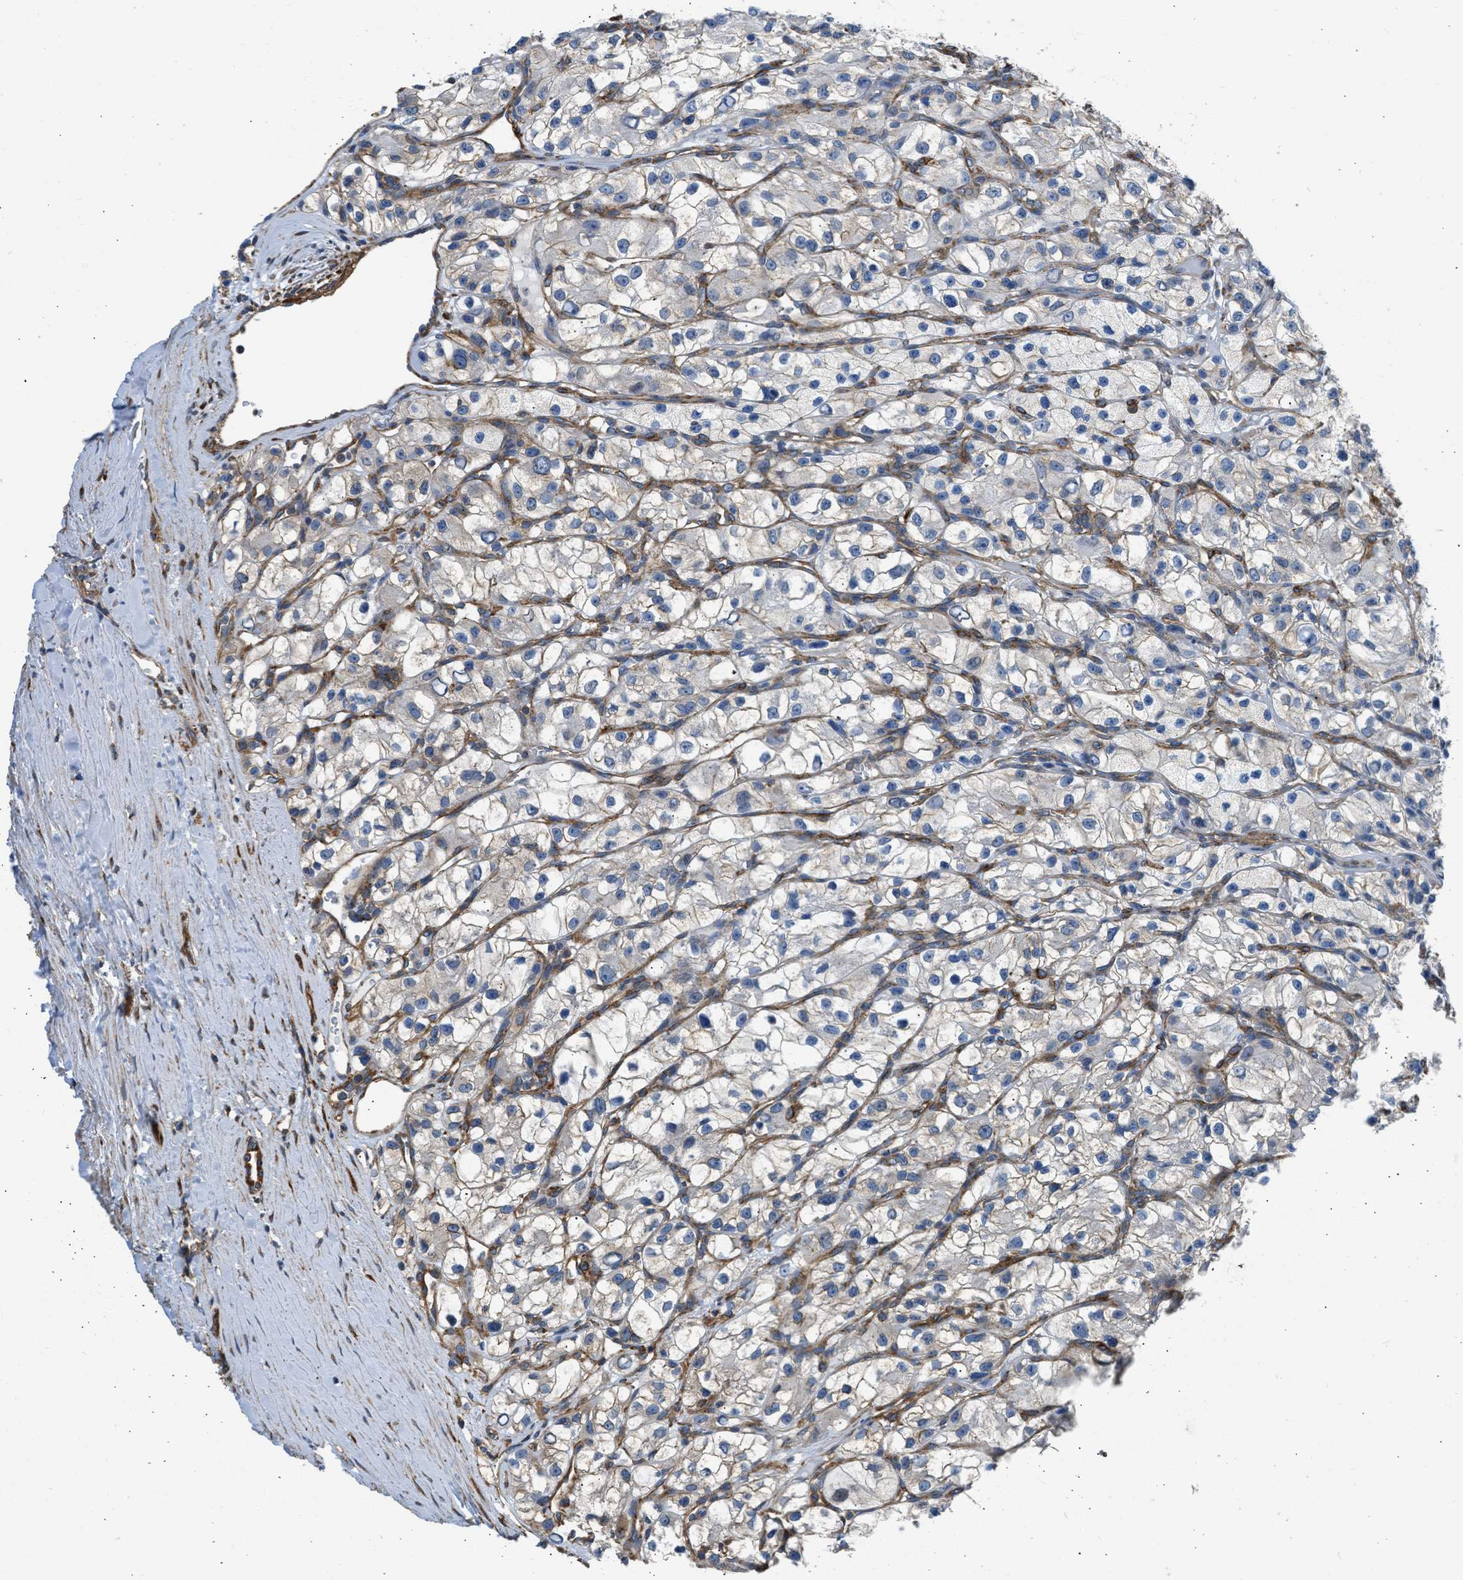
{"staining": {"intensity": "moderate", "quantity": "25%-75%", "location": "cytoplasmic/membranous"}, "tissue": "renal cancer", "cell_type": "Tumor cells", "image_type": "cancer", "snomed": [{"axis": "morphology", "description": "Adenocarcinoma, NOS"}, {"axis": "topography", "description": "Kidney"}], "caption": "Immunohistochemical staining of human adenocarcinoma (renal) reveals medium levels of moderate cytoplasmic/membranous protein expression in about 25%-75% of tumor cells. The staining is performed using DAB brown chromogen to label protein expression. The nuclei are counter-stained blue using hematoxylin.", "gene": "SEPTIN2", "patient": {"sex": "female", "age": 57}}